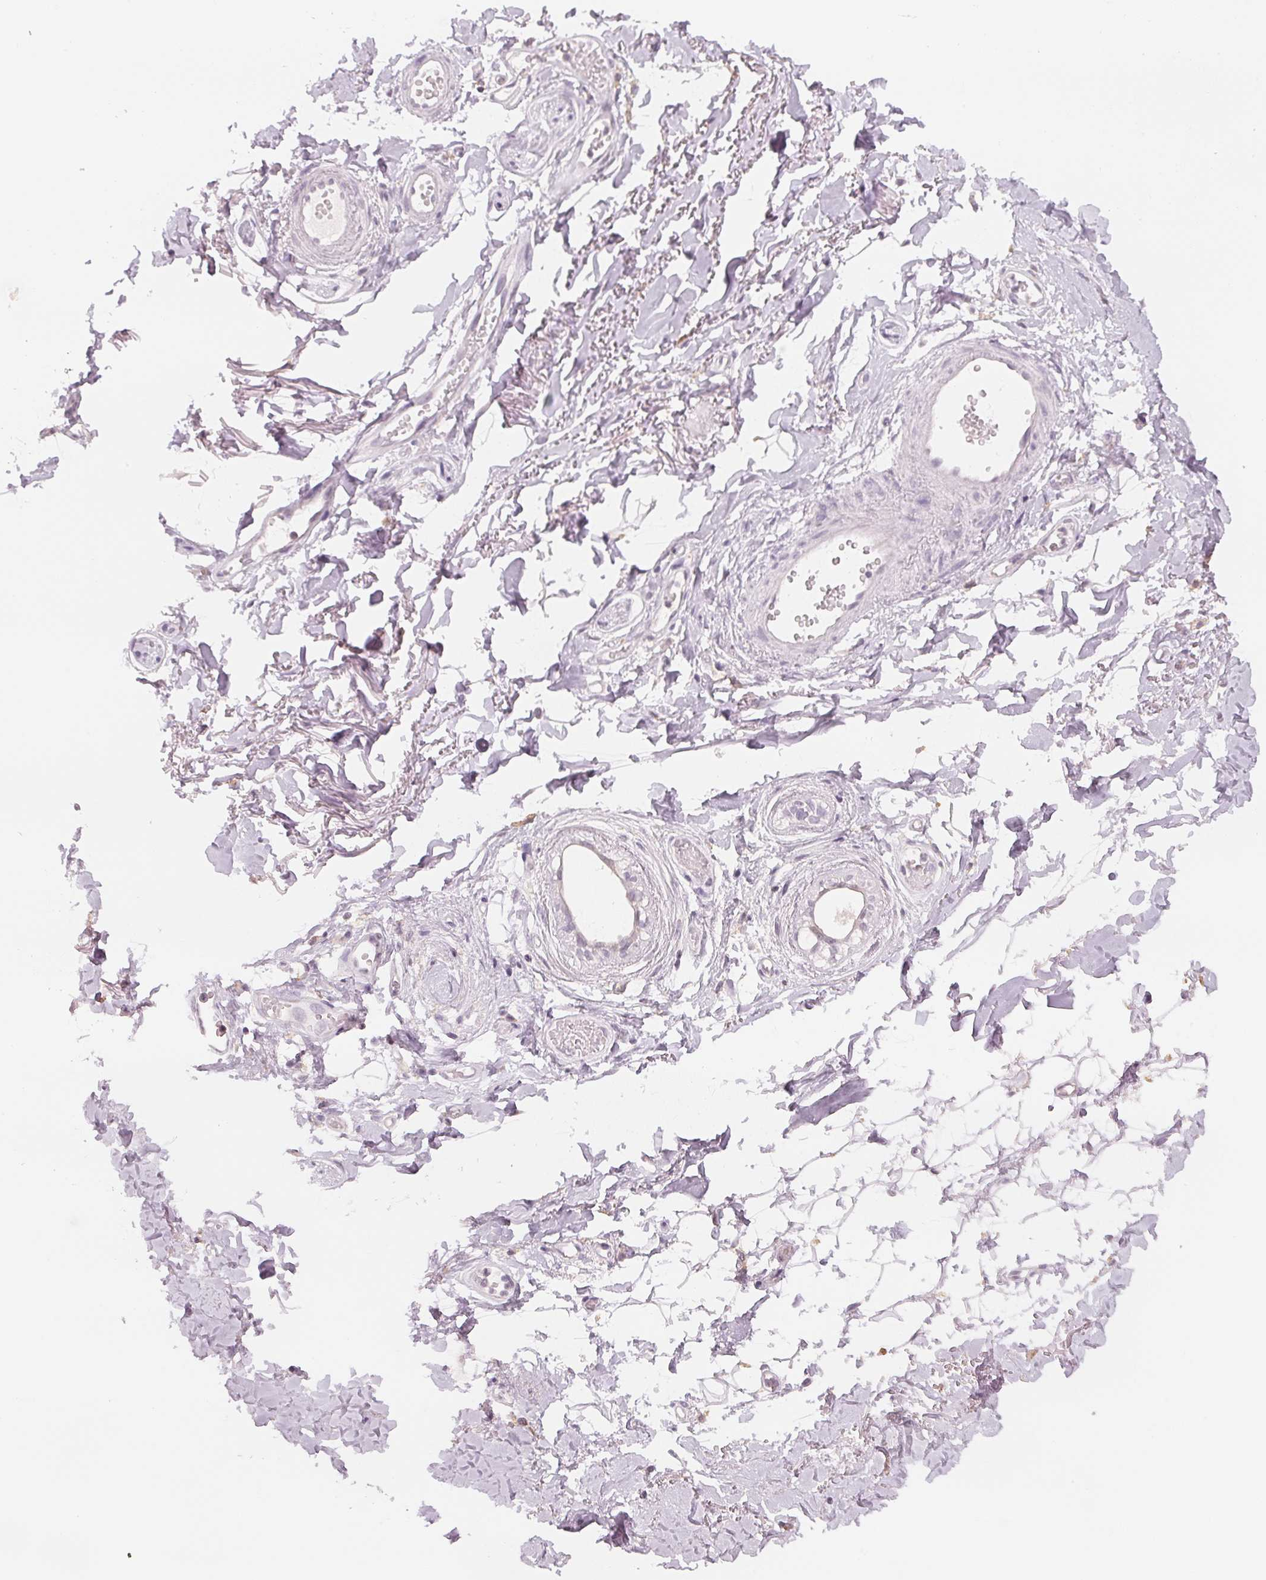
{"staining": {"intensity": "weak", "quantity": "<25%", "location": "cytoplasmic/membranous"}, "tissue": "adipose tissue", "cell_type": "Adipocytes", "image_type": "normal", "snomed": [{"axis": "morphology", "description": "Normal tissue, NOS"}, {"axis": "topography", "description": "Anal"}, {"axis": "topography", "description": "Peripheral nerve tissue"}], "caption": "Unremarkable adipose tissue was stained to show a protein in brown. There is no significant expression in adipocytes. (DAB IHC with hematoxylin counter stain).", "gene": "CFAP276", "patient": {"sex": "male", "age": 78}}